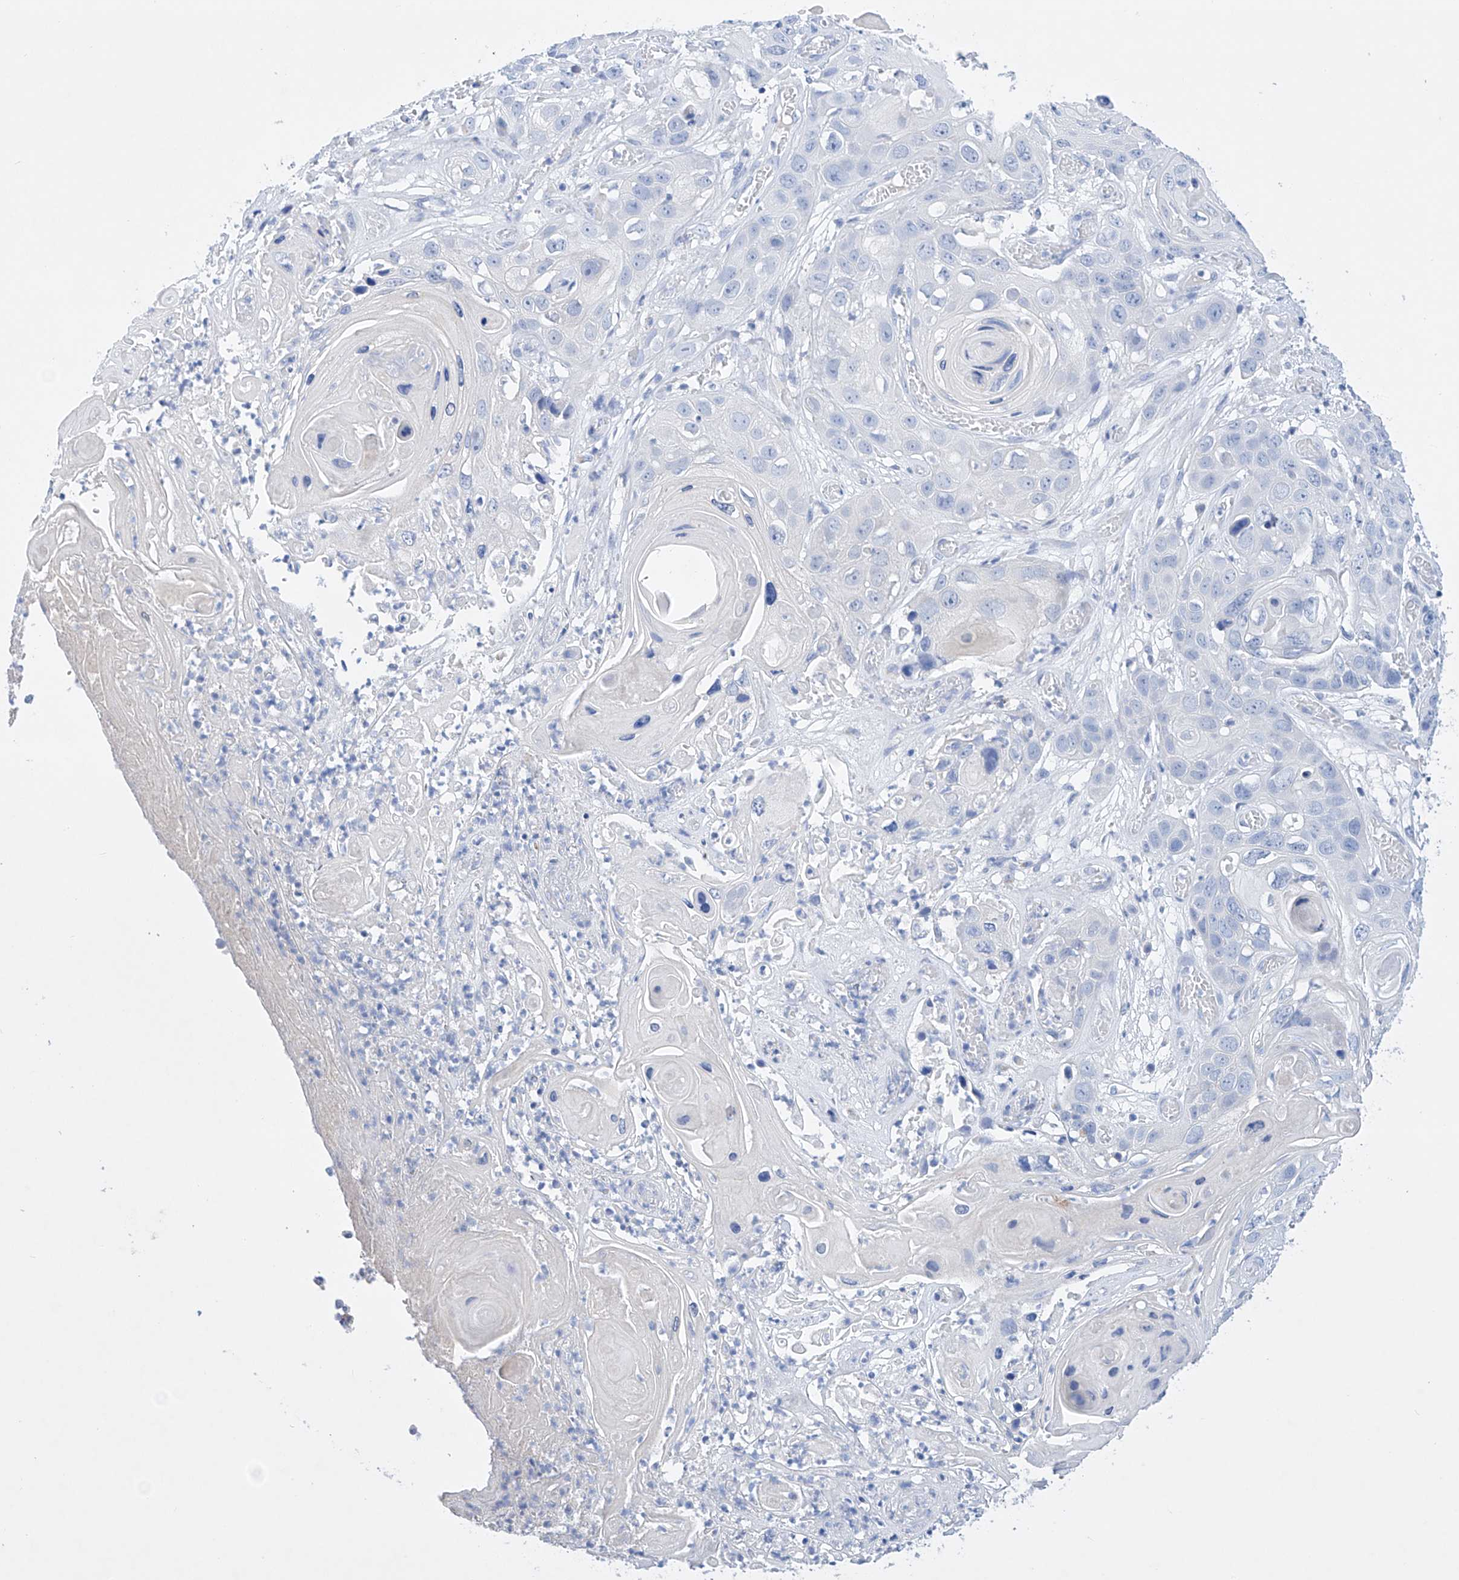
{"staining": {"intensity": "negative", "quantity": "none", "location": "none"}, "tissue": "skin cancer", "cell_type": "Tumor cells", "image_type": "cancer", "snomed": [{"axis": "morphology", "description": "Squamous cell carcinoma, NOS"}, {"axis": "topography", "description": "Skin"}], "caption": "Tumor cells show no significant positivity in skin cancer. (Stains: DAB immunohistochemistry with hematoxylin counter stain, Microscopy: brightfield microscopy at high magnification).", "gene": "LURAP1", "patient": {"sex": "male", "age": 55}}